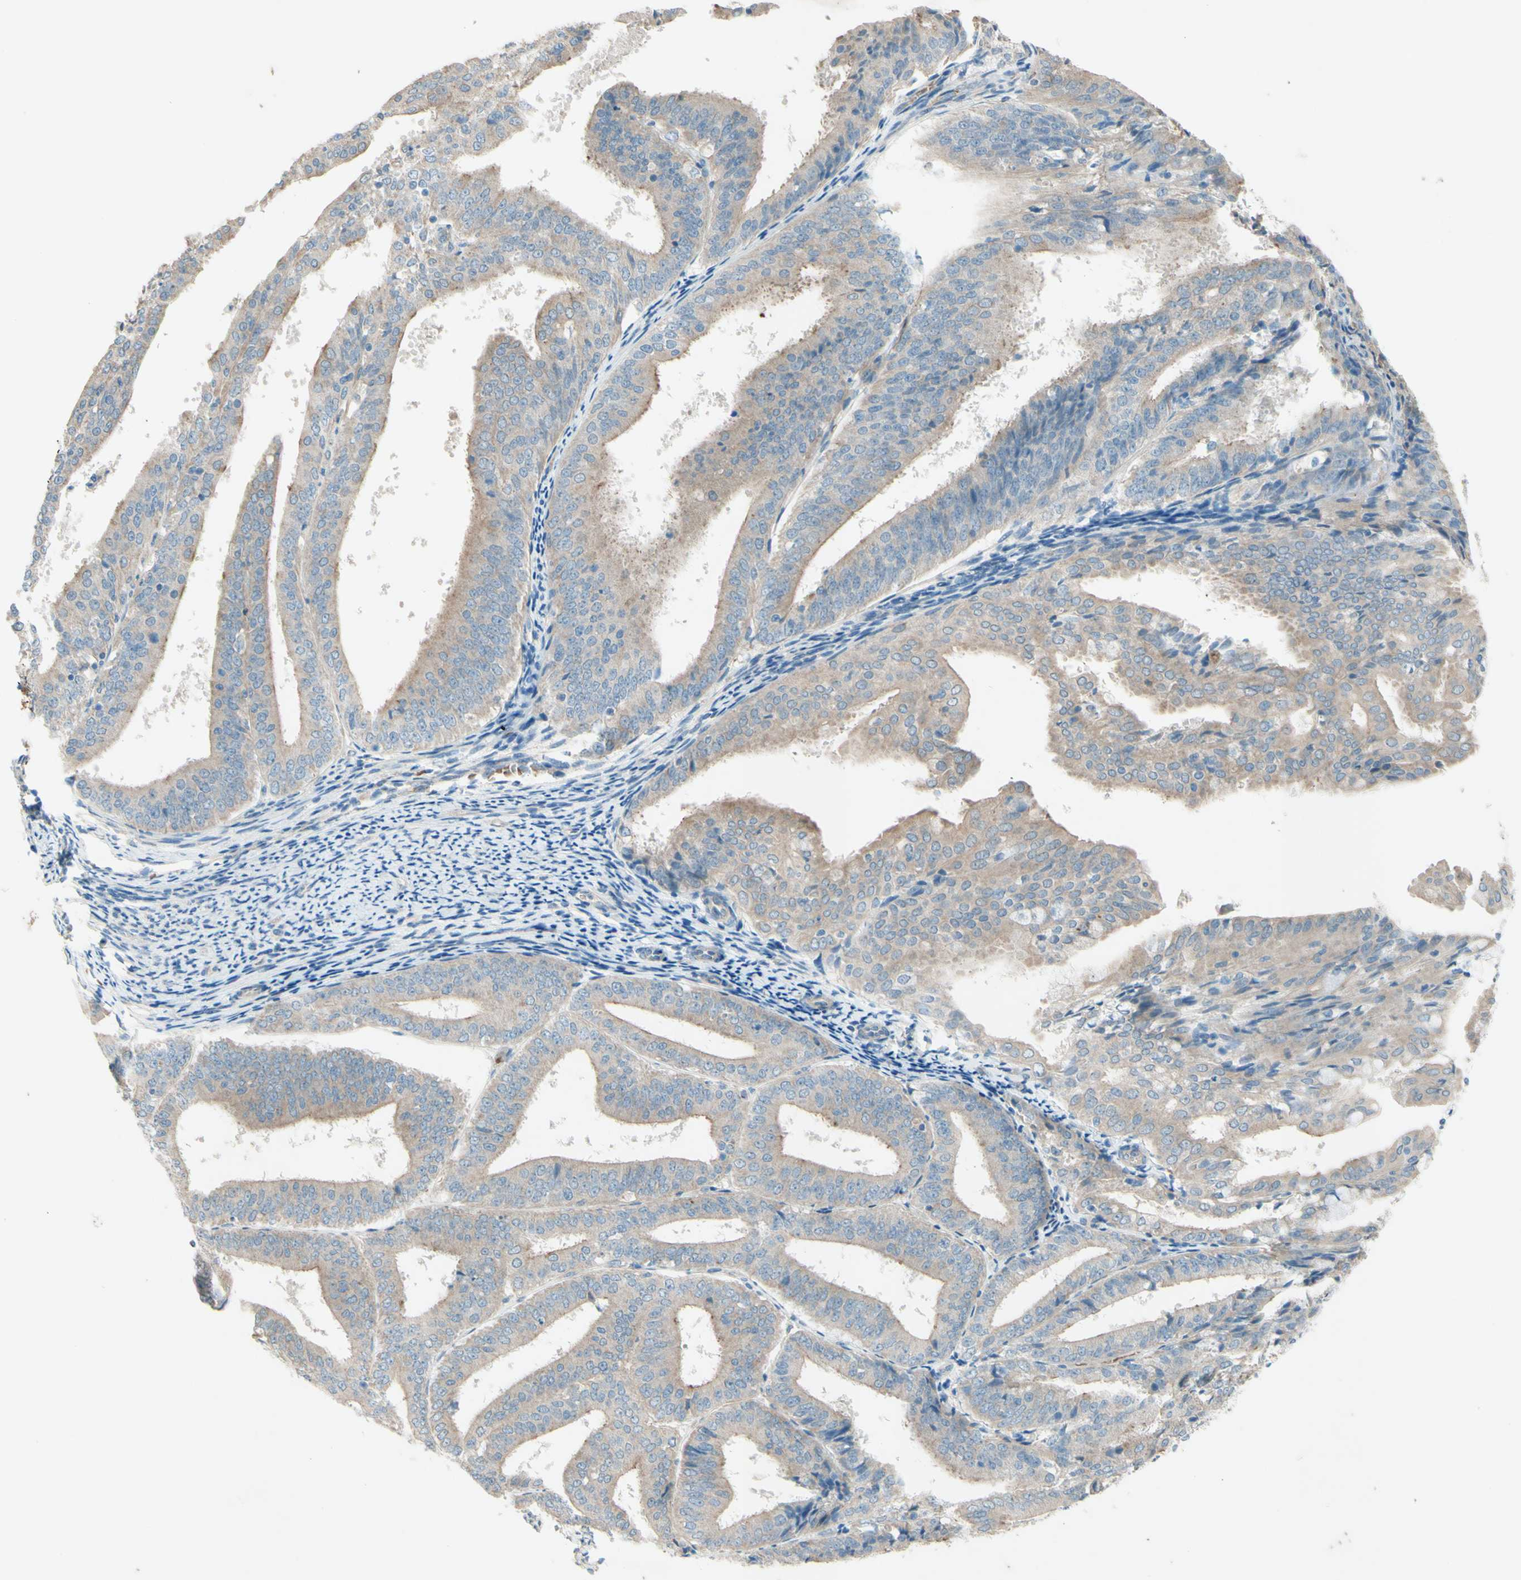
{"staining": {"intensity": "moderate", "quantity": ">75%", "location": "cytoplasmic/membranous"}, "tissue": "endometrial cancer", "cell_type": "Tumor cells", "image_type": "cancer", "snomed": [{"axis": "morphology", "description": "Adenocarcinoma, NOS"}, {"axis": "topography", "description": "Endometrium"}], "caption": "An immunohistochemistry (IHC) micrograph of tumor tissue is shown. Protein staining in brown highlights moderate cytoplasmic/membranous positivity in endometrial cancer within tumor cells.", "gene": "IL2", "patient": {"sex": "female", "age": 63}}